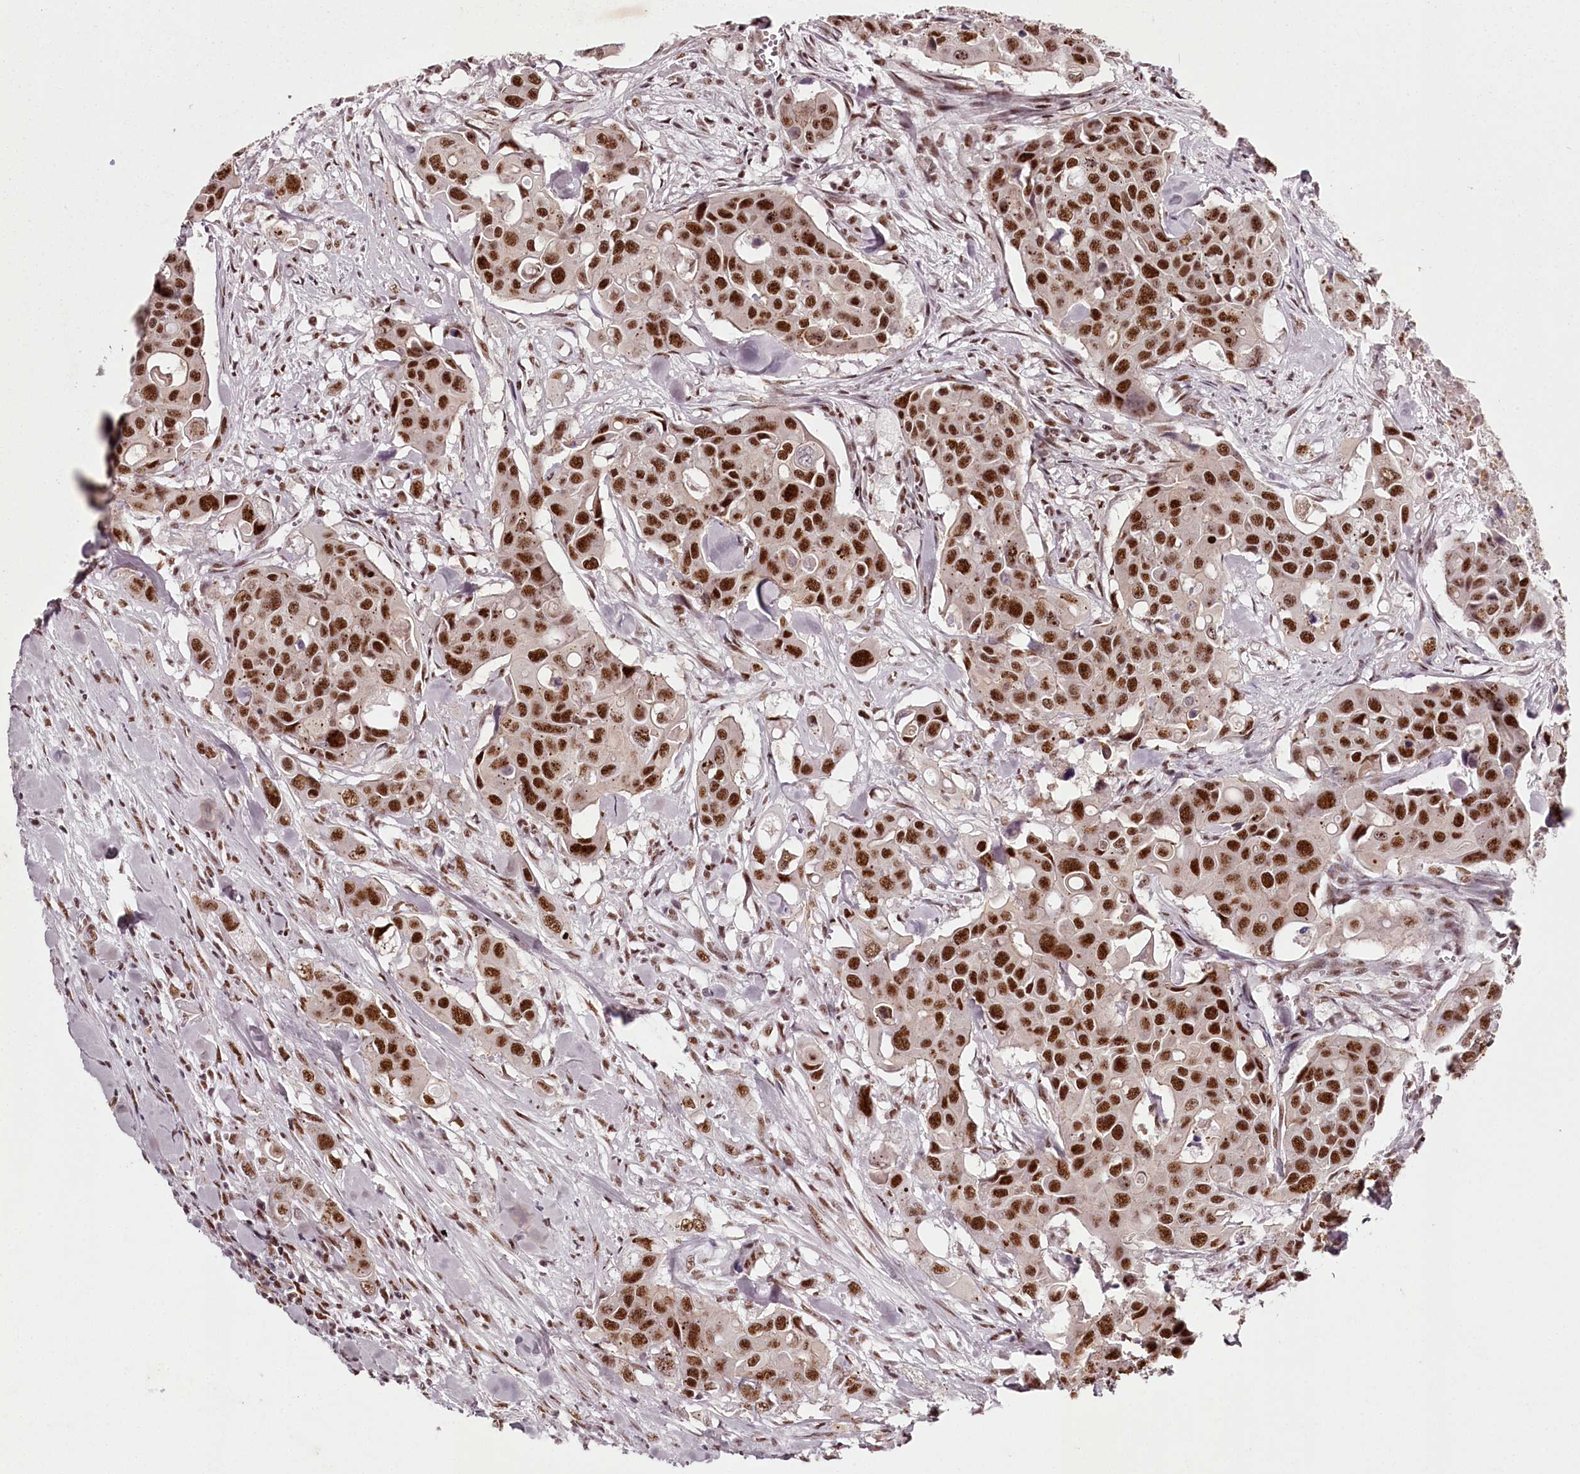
{"staining": {"intensity": "strong", "quantity": ">75%", "location": "nuclear"}, "tissue": "colorectal cancer", "cell_type": "Tumor cells", "image_type": "cancer", "snomed": [{"axis": "morphology", "description": "Adenocarcinoma, NOS"}, {"axis": "topography", "description": "Colon"}], "caption": "This is an image of immunohistochemistry staining of colorectal cancer (adenocarcinoma), which shows strong positivity in the nuclear of tumor cells.", "gene": "PSPC1", "patient": {"sex": "male", "age": 77}}